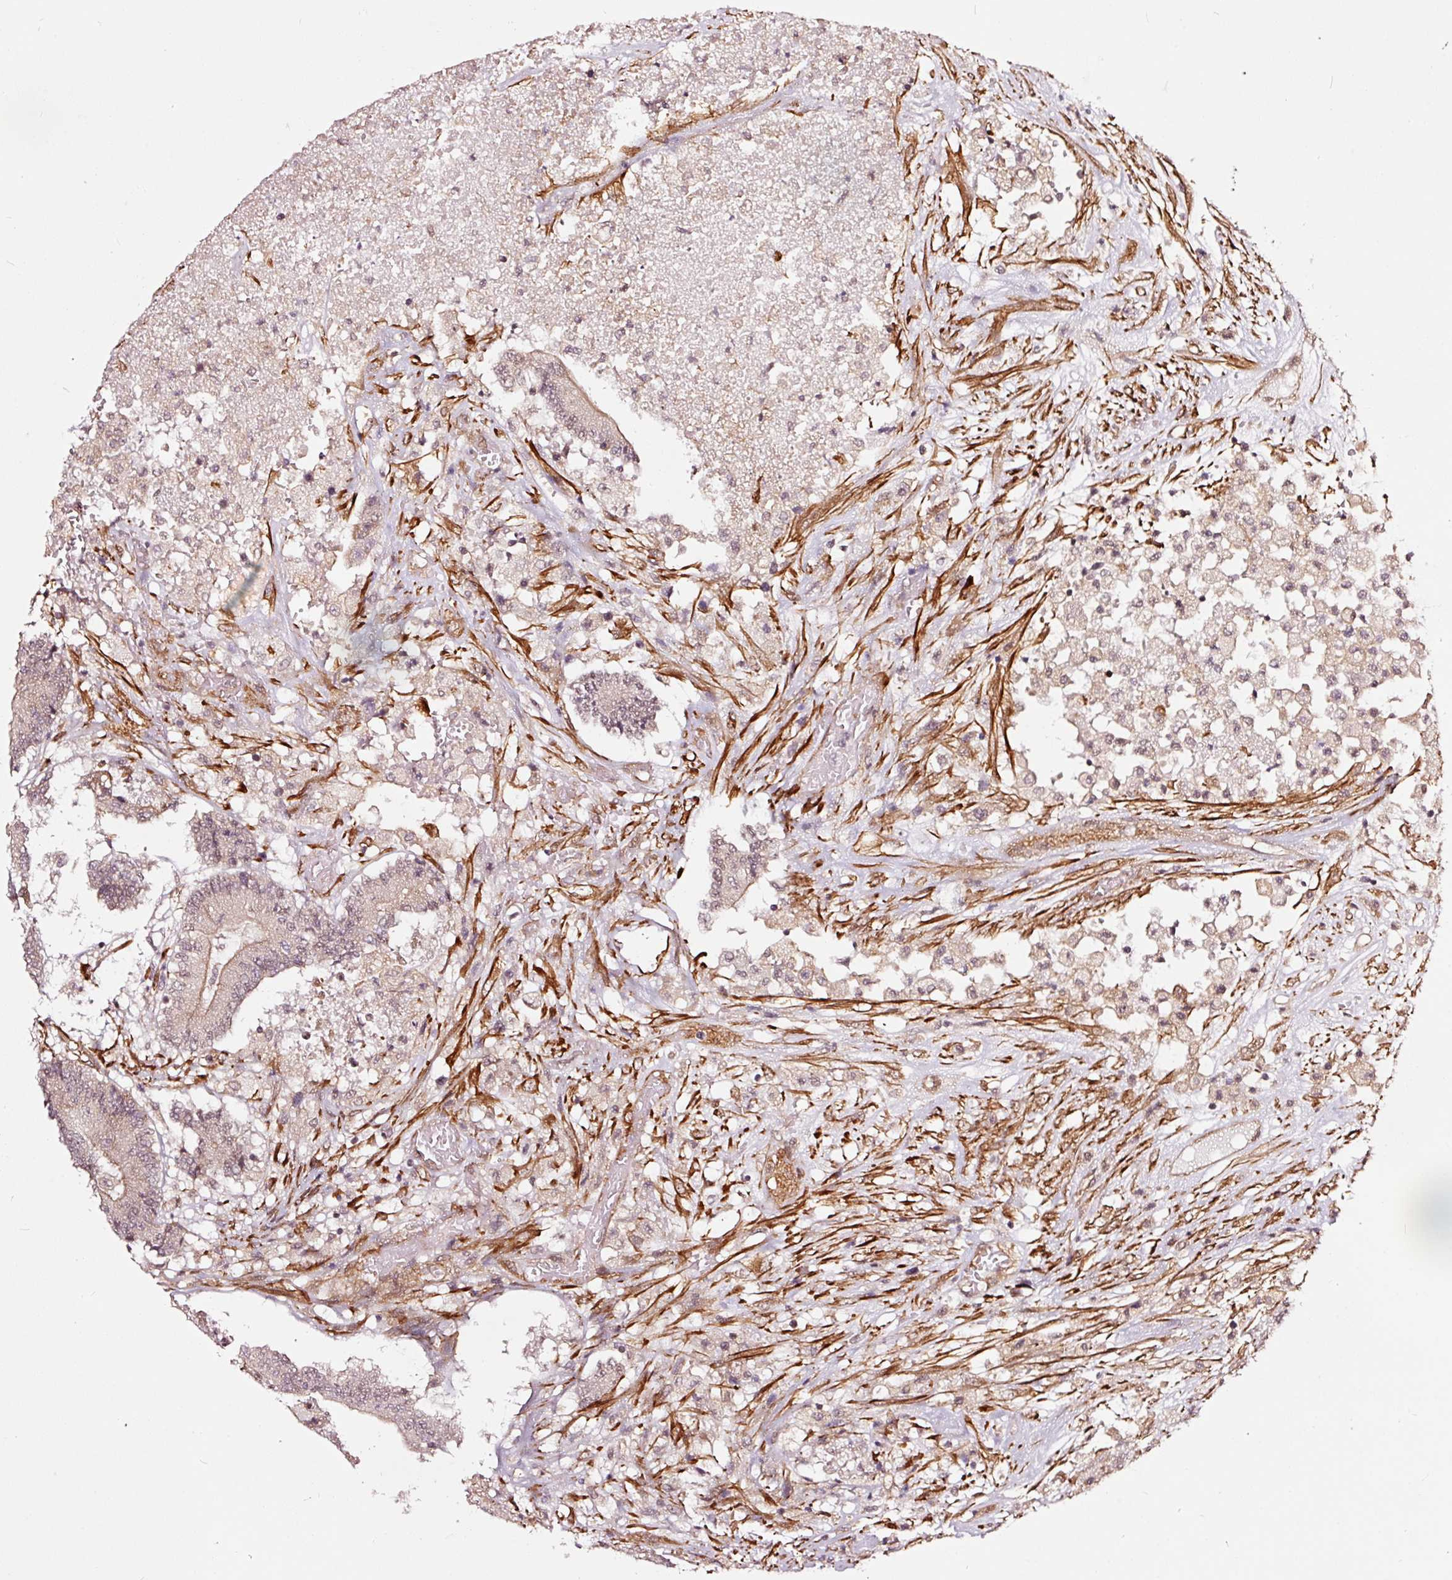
{"staining": {"intensity": "weak", "quantity": "<25%", "location": "cytoplasmic/membranous"}, "tissue": "colorectal cancer", "cell_type": "Tumor cells", "image_type": "cancer", "snomed": [{"axis": "morphology", "description": "Adenocarcinoma, NOS"}, {"axis": "topography", "description": "Colon"}], "caption": "Tumor cells are negative for brown protein staining in colorectal cancer.", "gene": "TPM1", "patient": {"sex": "female", "age": 84}}